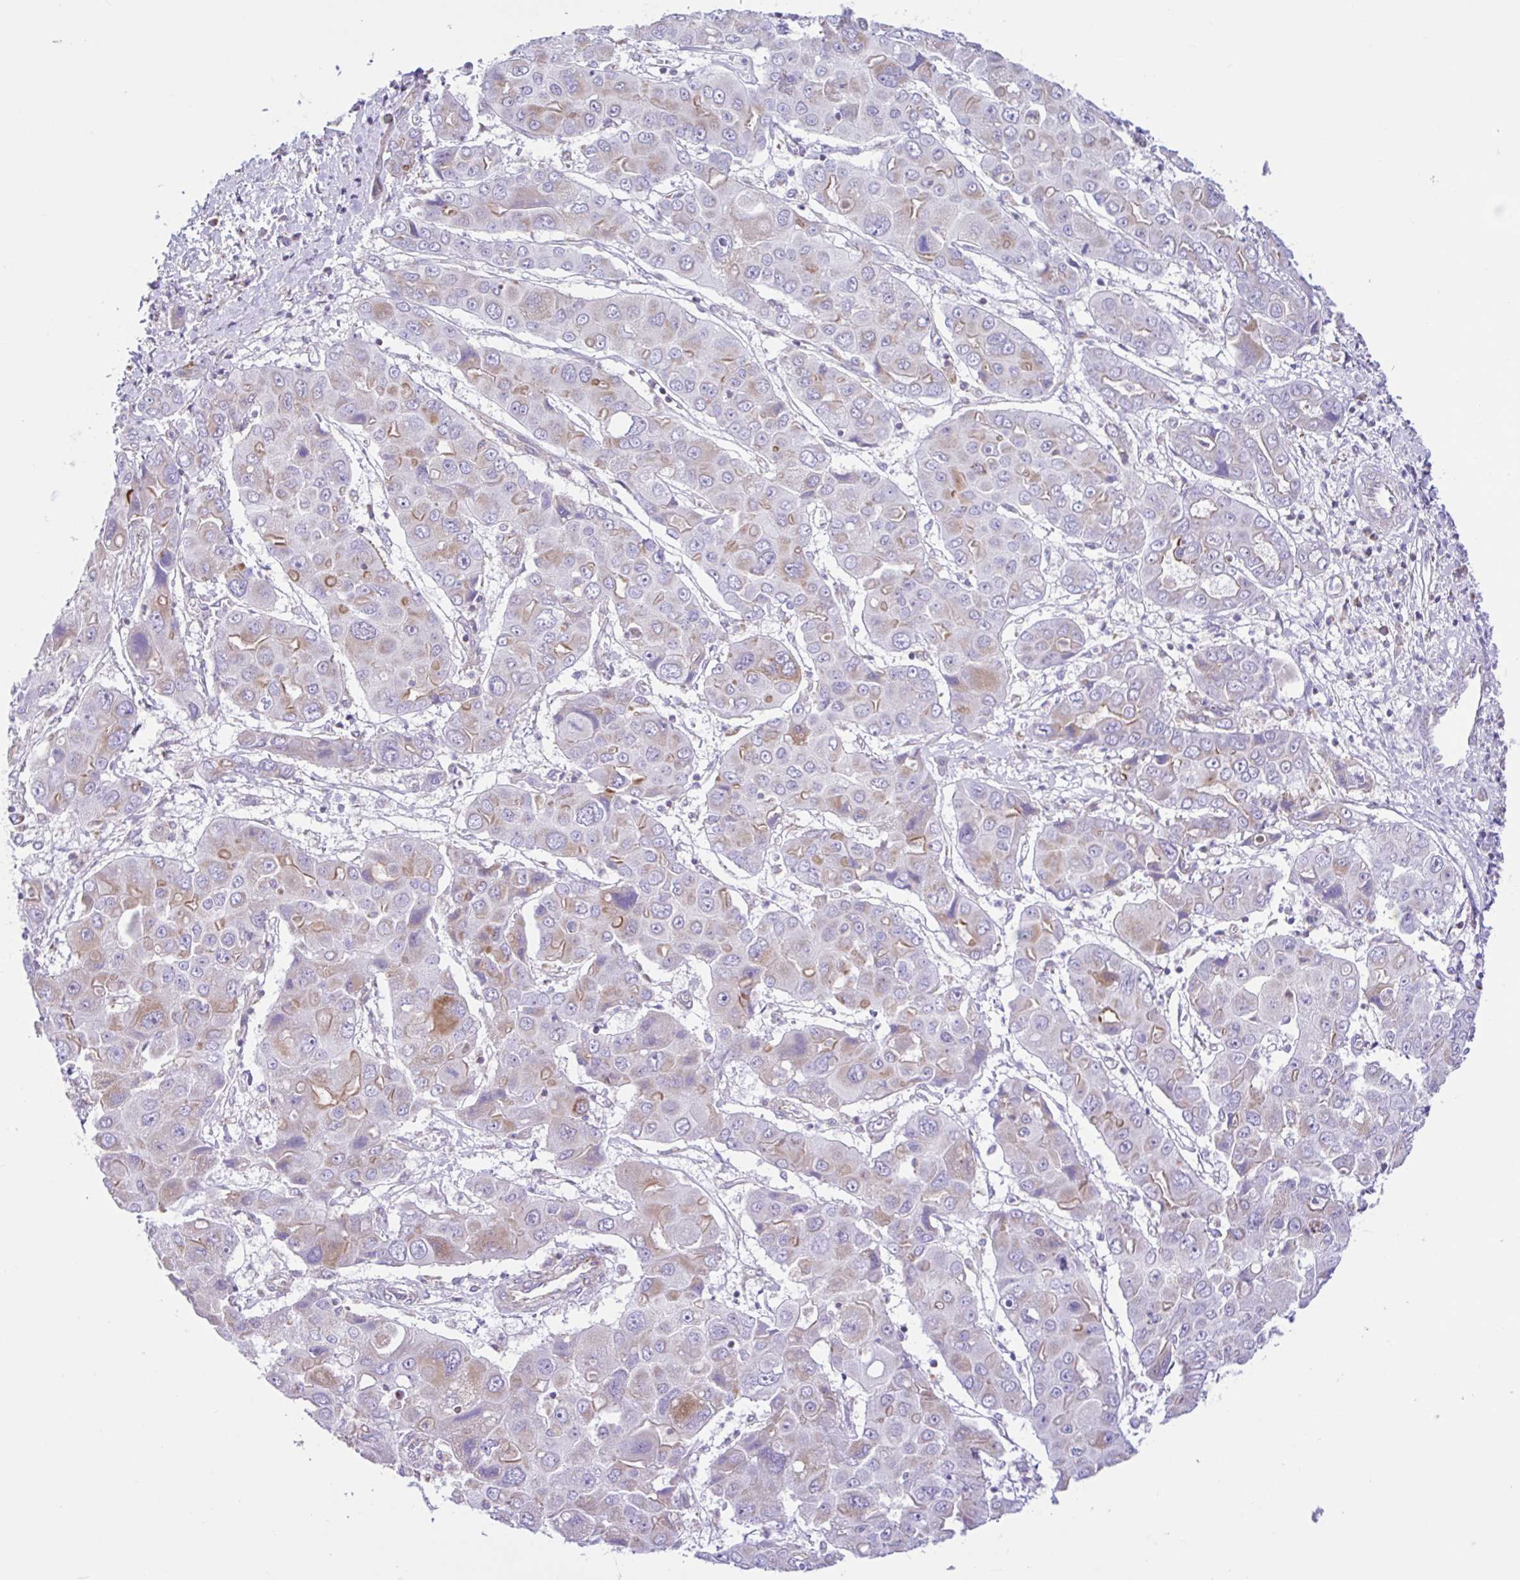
{"staining": {"intensity": "weak", "quantity": "25%-75%", "location": "cytoplasmic/membranous"}, "tissue": "liver cancer", "cell_type": "Tumor cells", "image_type": "cancer", "snomed": [{"axis": "morphology", "description": "Cholangiocarcinoma"}, {"axis": "topography", "description": "Liver"}], "caption": "Tumor cells display weak cytoplasmic/membranous expression in approximately 25%-75% of cells in liver cholangiocarcinoma.", "gene": "NDUFS2", "patient": {"sex": "male", "age": 67}}